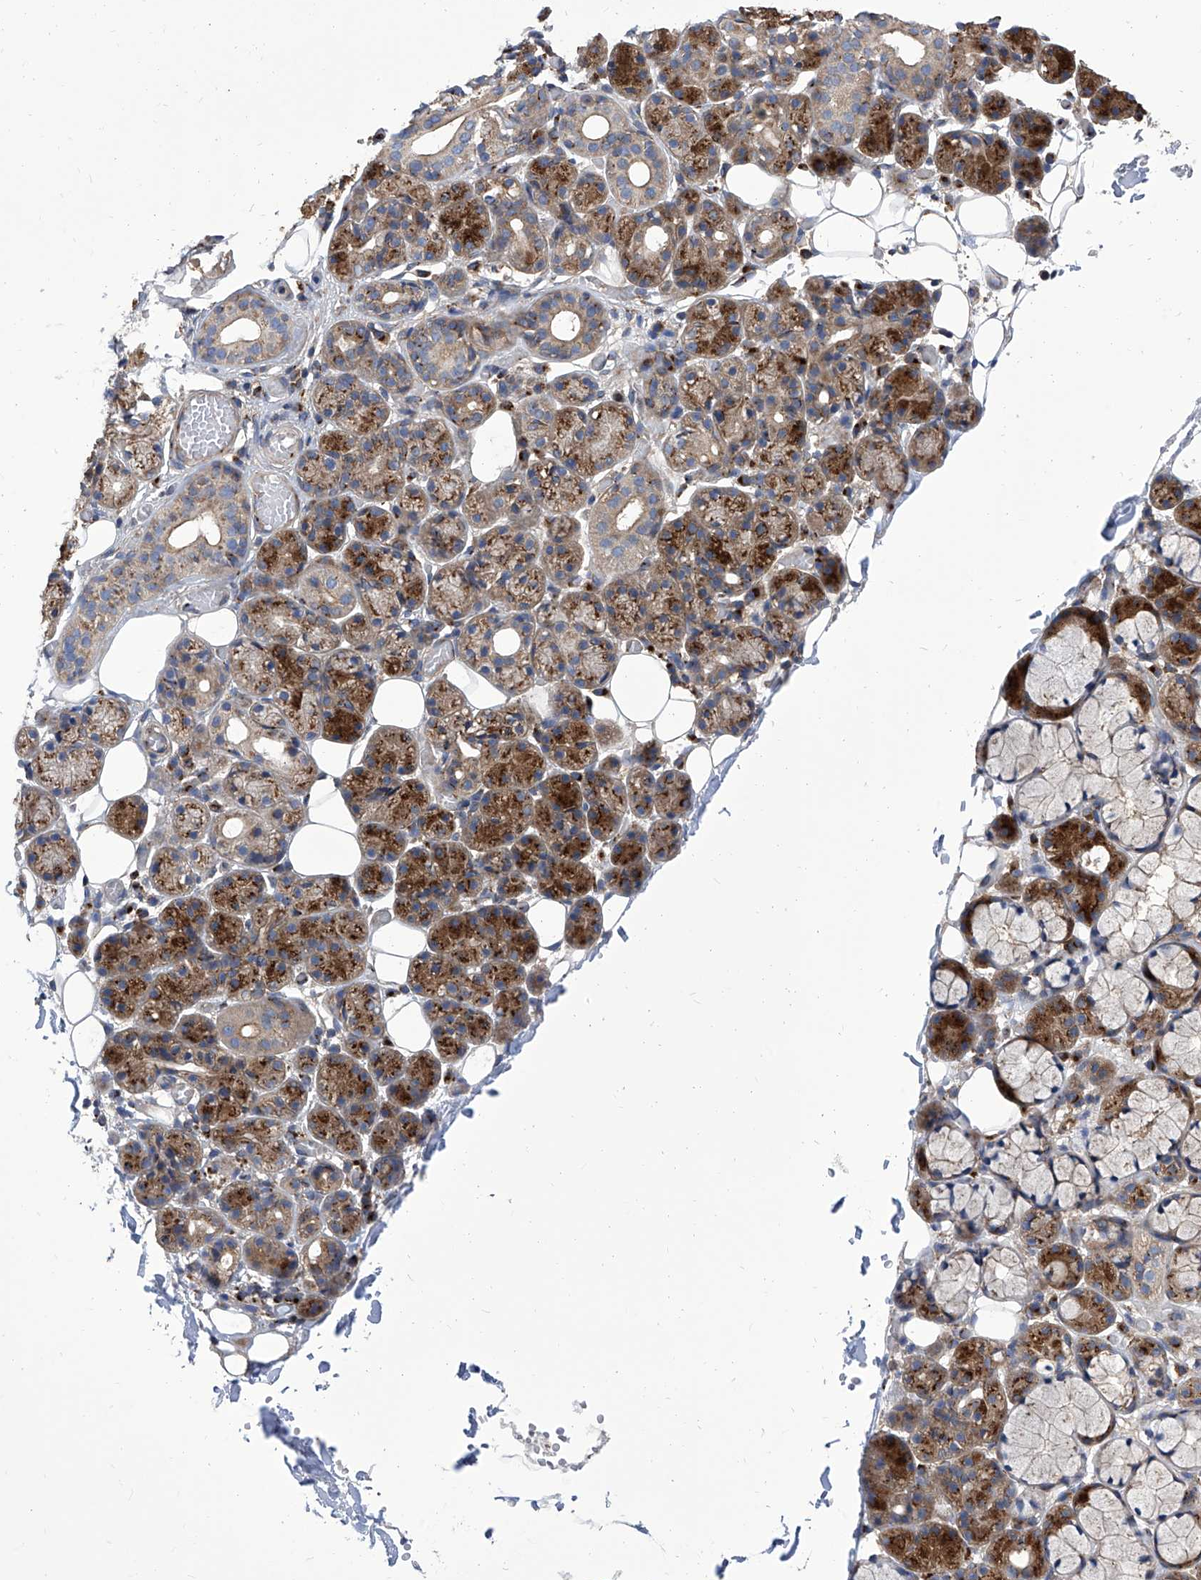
{"staining": {"intensity": "strong", "quantity": "25%-75%", "location": "cytoplasmic/membranous"}, "tissue": "salivary gland", "cell_type": "Glandular cells", "image_type": "normal", "snomed": [{"axis": "morphology", "description": "Normal tissue, NOS"}, {"axis": "topography", "description": "Salivary gland"}], "caption": "Brown immunohistochemical staining in normal salivary gland reveals strong cytoplasmic/membranous expression in approximately 25%-75% of glandular cells. (DAB = brown stain, brightfield microscopy at high magnification).", "gene": "TJAP1", "patient": {"sex": "male", "age": 63}}